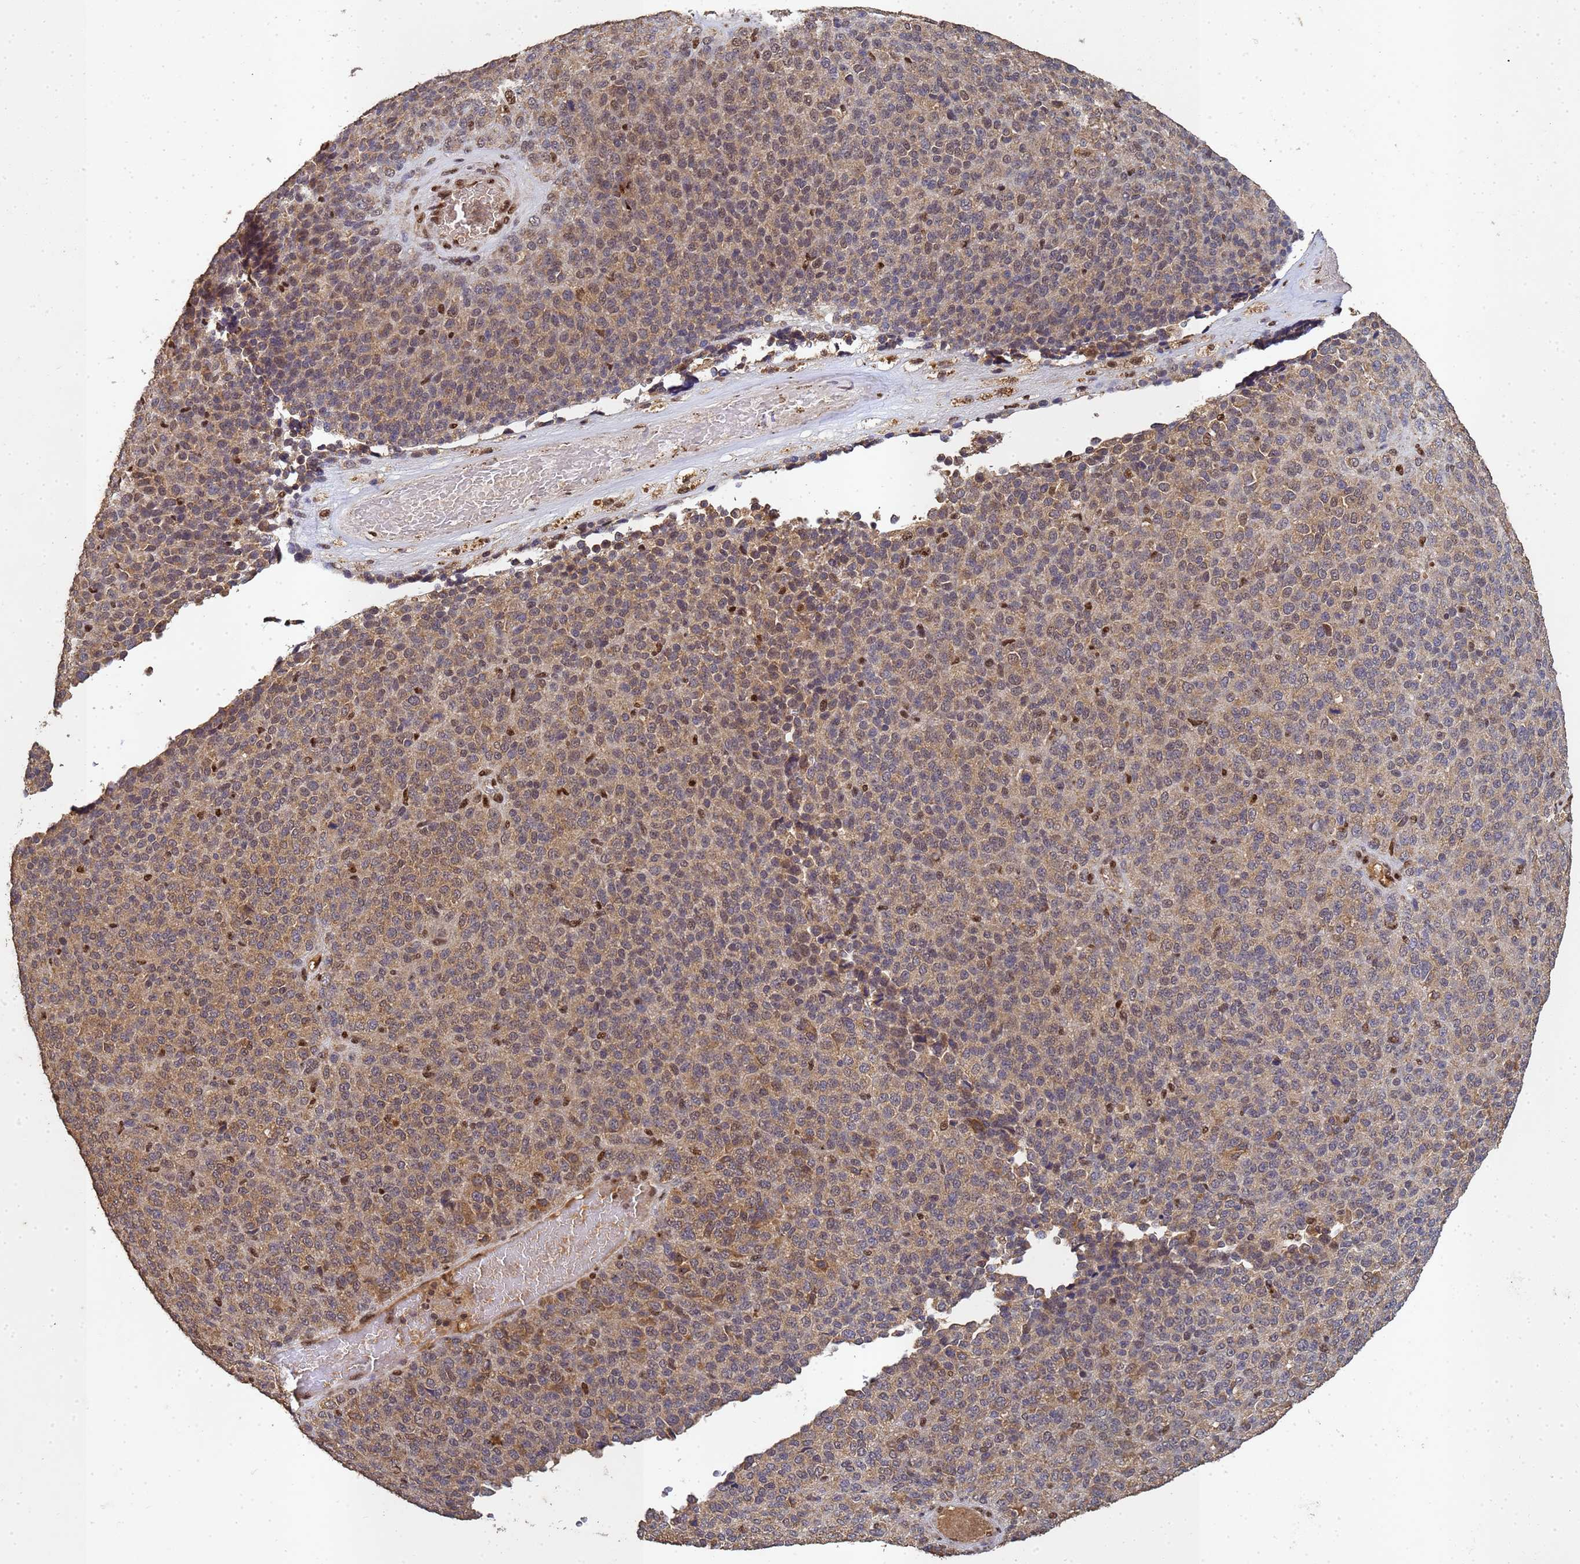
{"staining": {"intensity": "weak", "quantity": "25%-75%", "location": "cytoplasmic/membranous"}, "tissue": "melanoma", "cell_type": "Tumor cells", "image_type": "cancer", "snomed": [{"axis": "morphology", "description": "Malignant melanoma, Metastatic site"}, {"axis": "topography", "description": "Brain"}], "caption": "Melanoma stained for a protein displays weak cytoplasmic/membranous positivity in tumor cells.", "gene": "SECISBP2", "patient": {"sex": "female", "age": 56}}